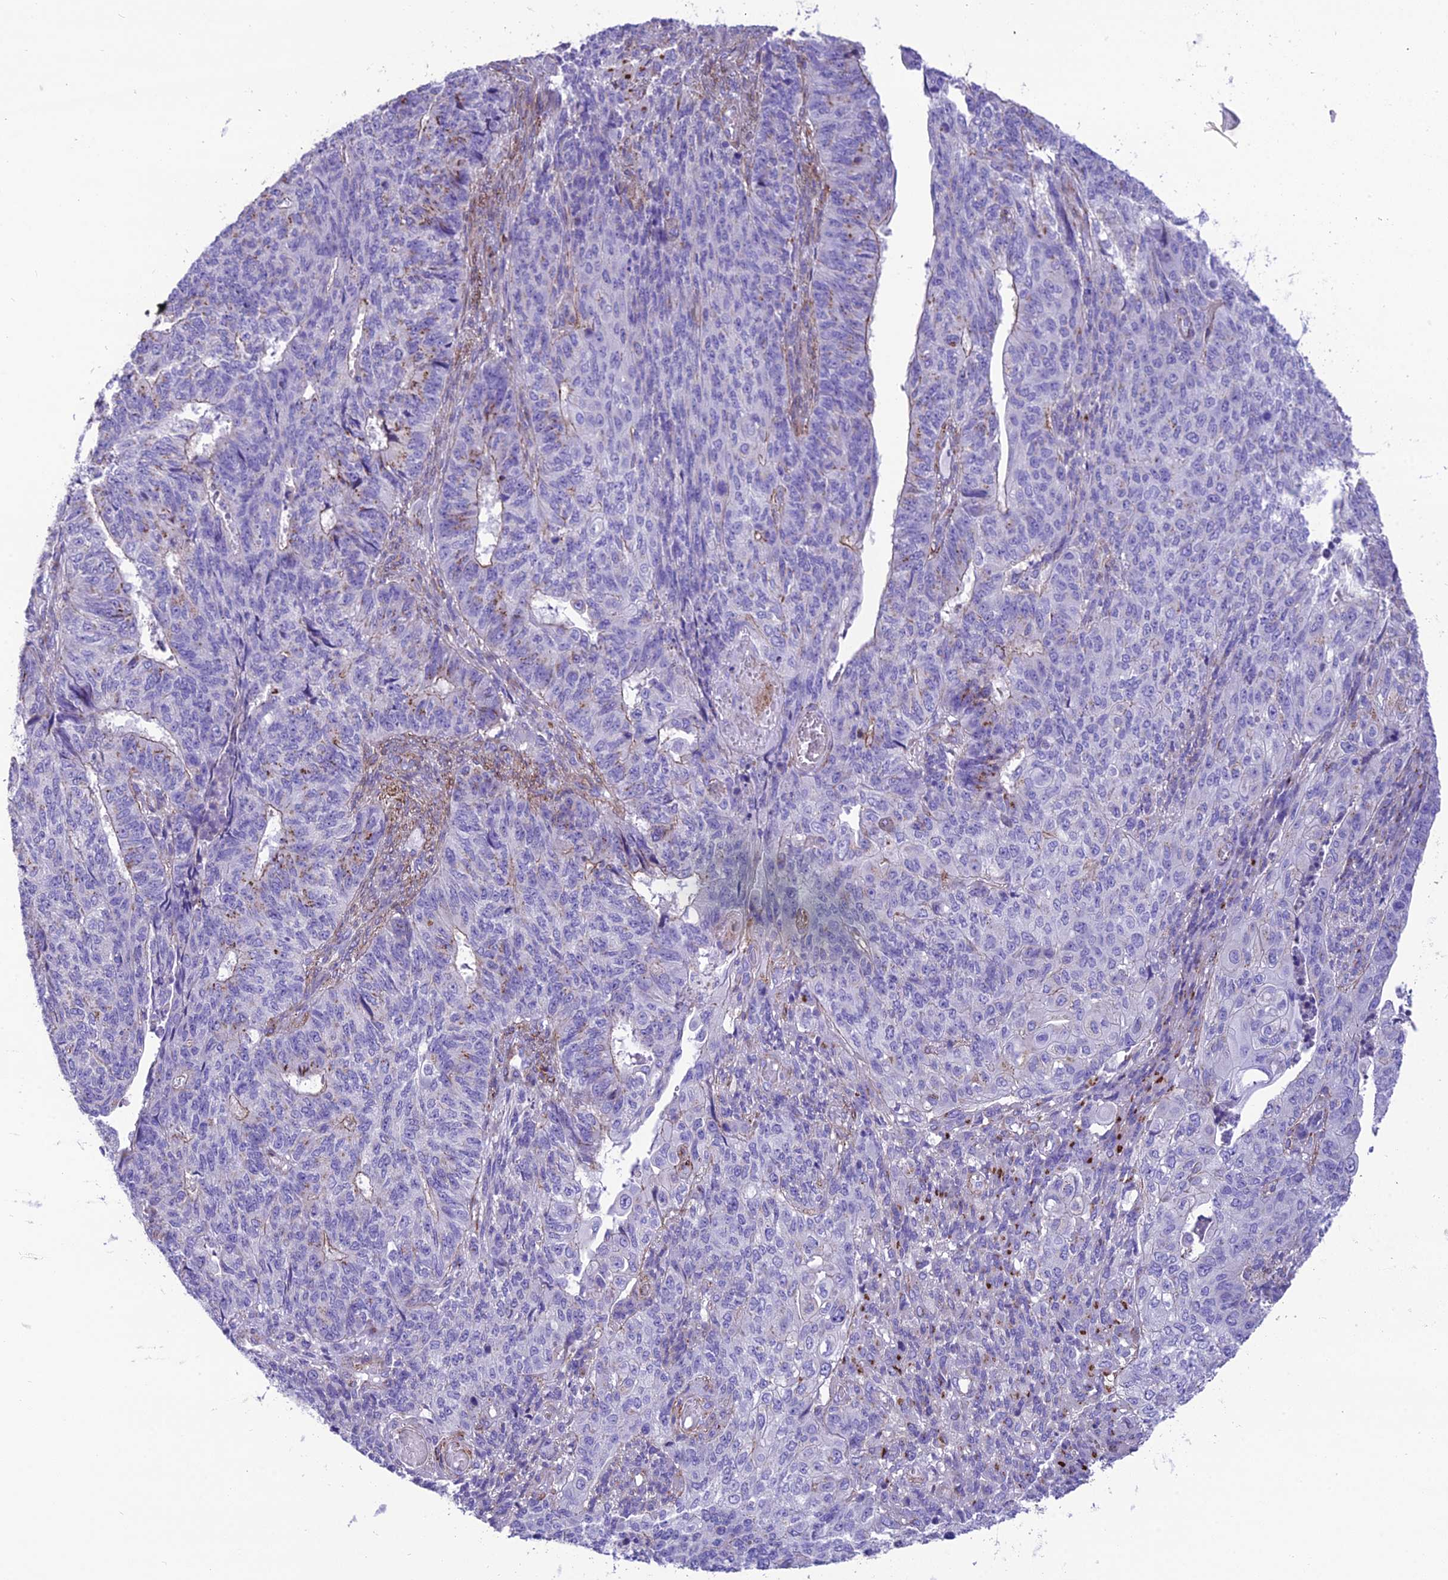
{"staining": {"intensity": "negative", "quantity": "none", "location": "none"}, "tissue": "endometrial cancer", "cell_type": "Tumor cells", "image_type": "cancer", "snomed": [{"axis": "morphology", "description": "Adenocarcinoma, NOS"}, {"axis": "topography", "description": "Endometrium"}], "caption": "Tumor cells show no significant protein positivity in endometrial cancer.", "gene": "GFRA1", "patient": {"sex": "female", "age": 32}}